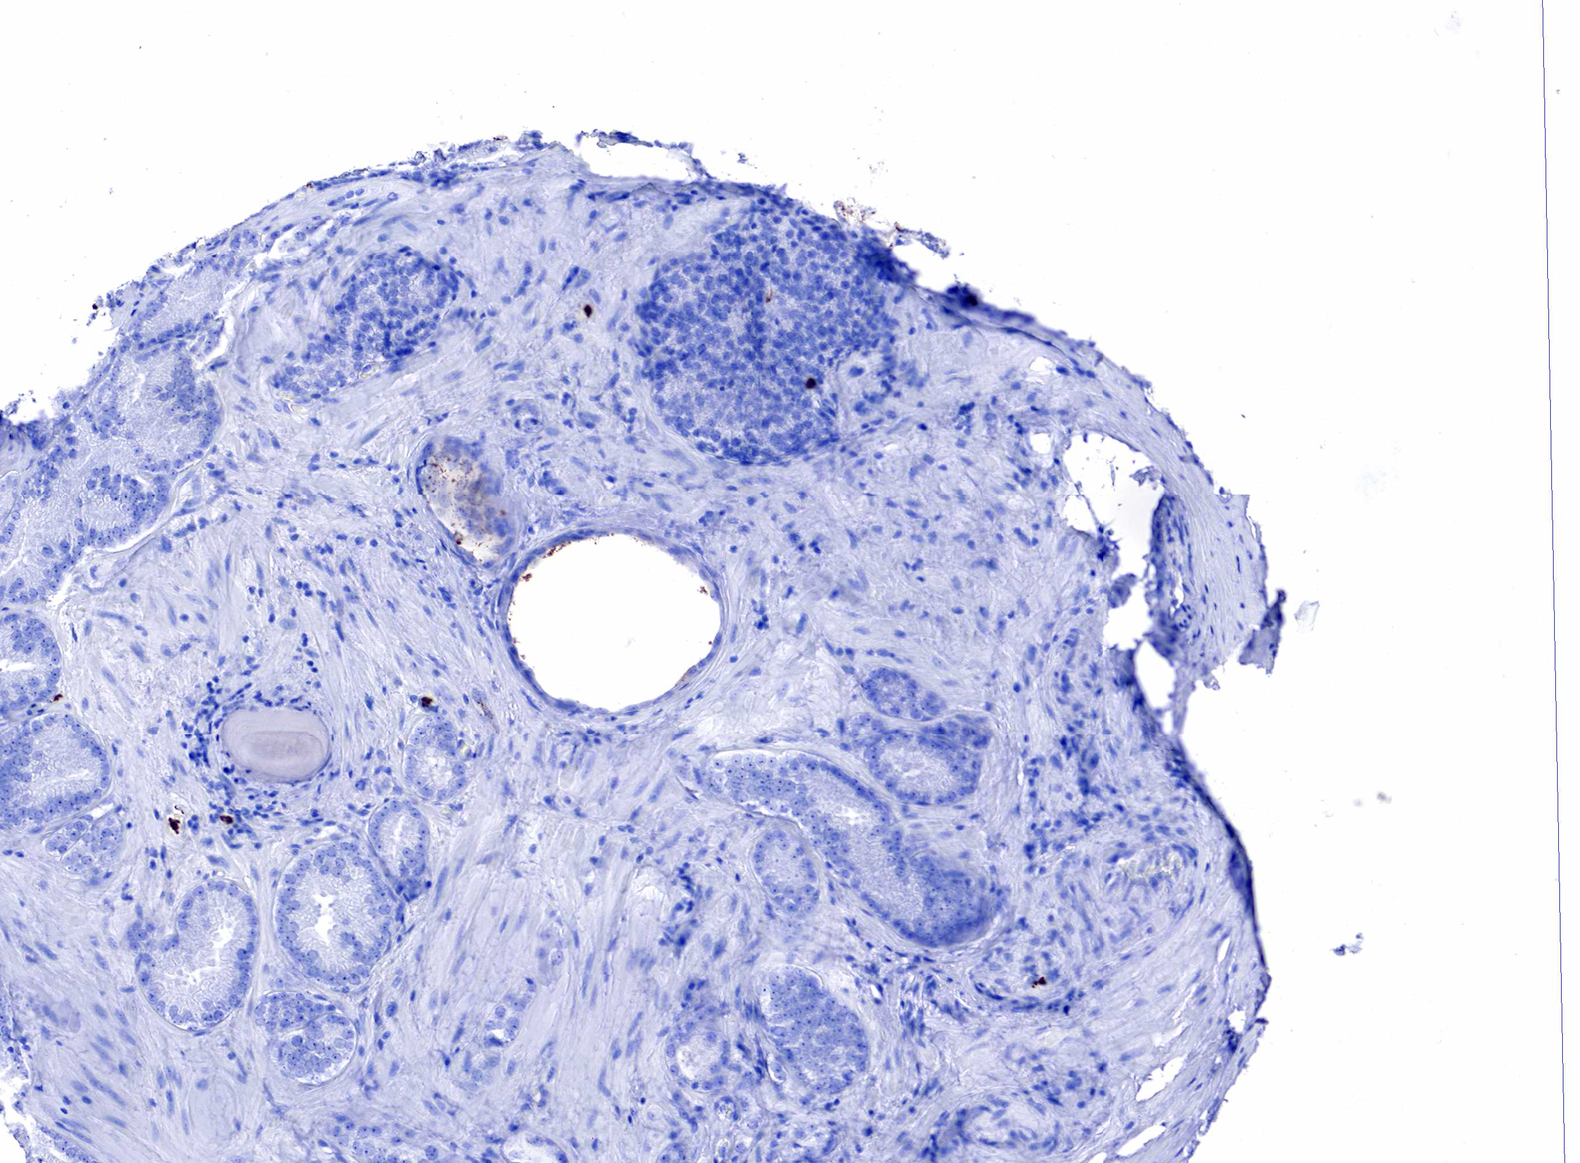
{"staining": {"intensity": "negative", "quantity": "none", "location": "none"}, "tissue": "prostate cancer", "cell_type": "Tumor cells", "image_type": "cancer", "snomed": [{"axis": "morphology", "description": "Adenocarcinoma, Medium grade"}, {"axis": "topography", "description": "Prostate"}], "caption": "Tumor cells are negative for protein expression in human prostate cancer.", "gene": "FUT4", "patient": {"sex": "male", "age": 60}}